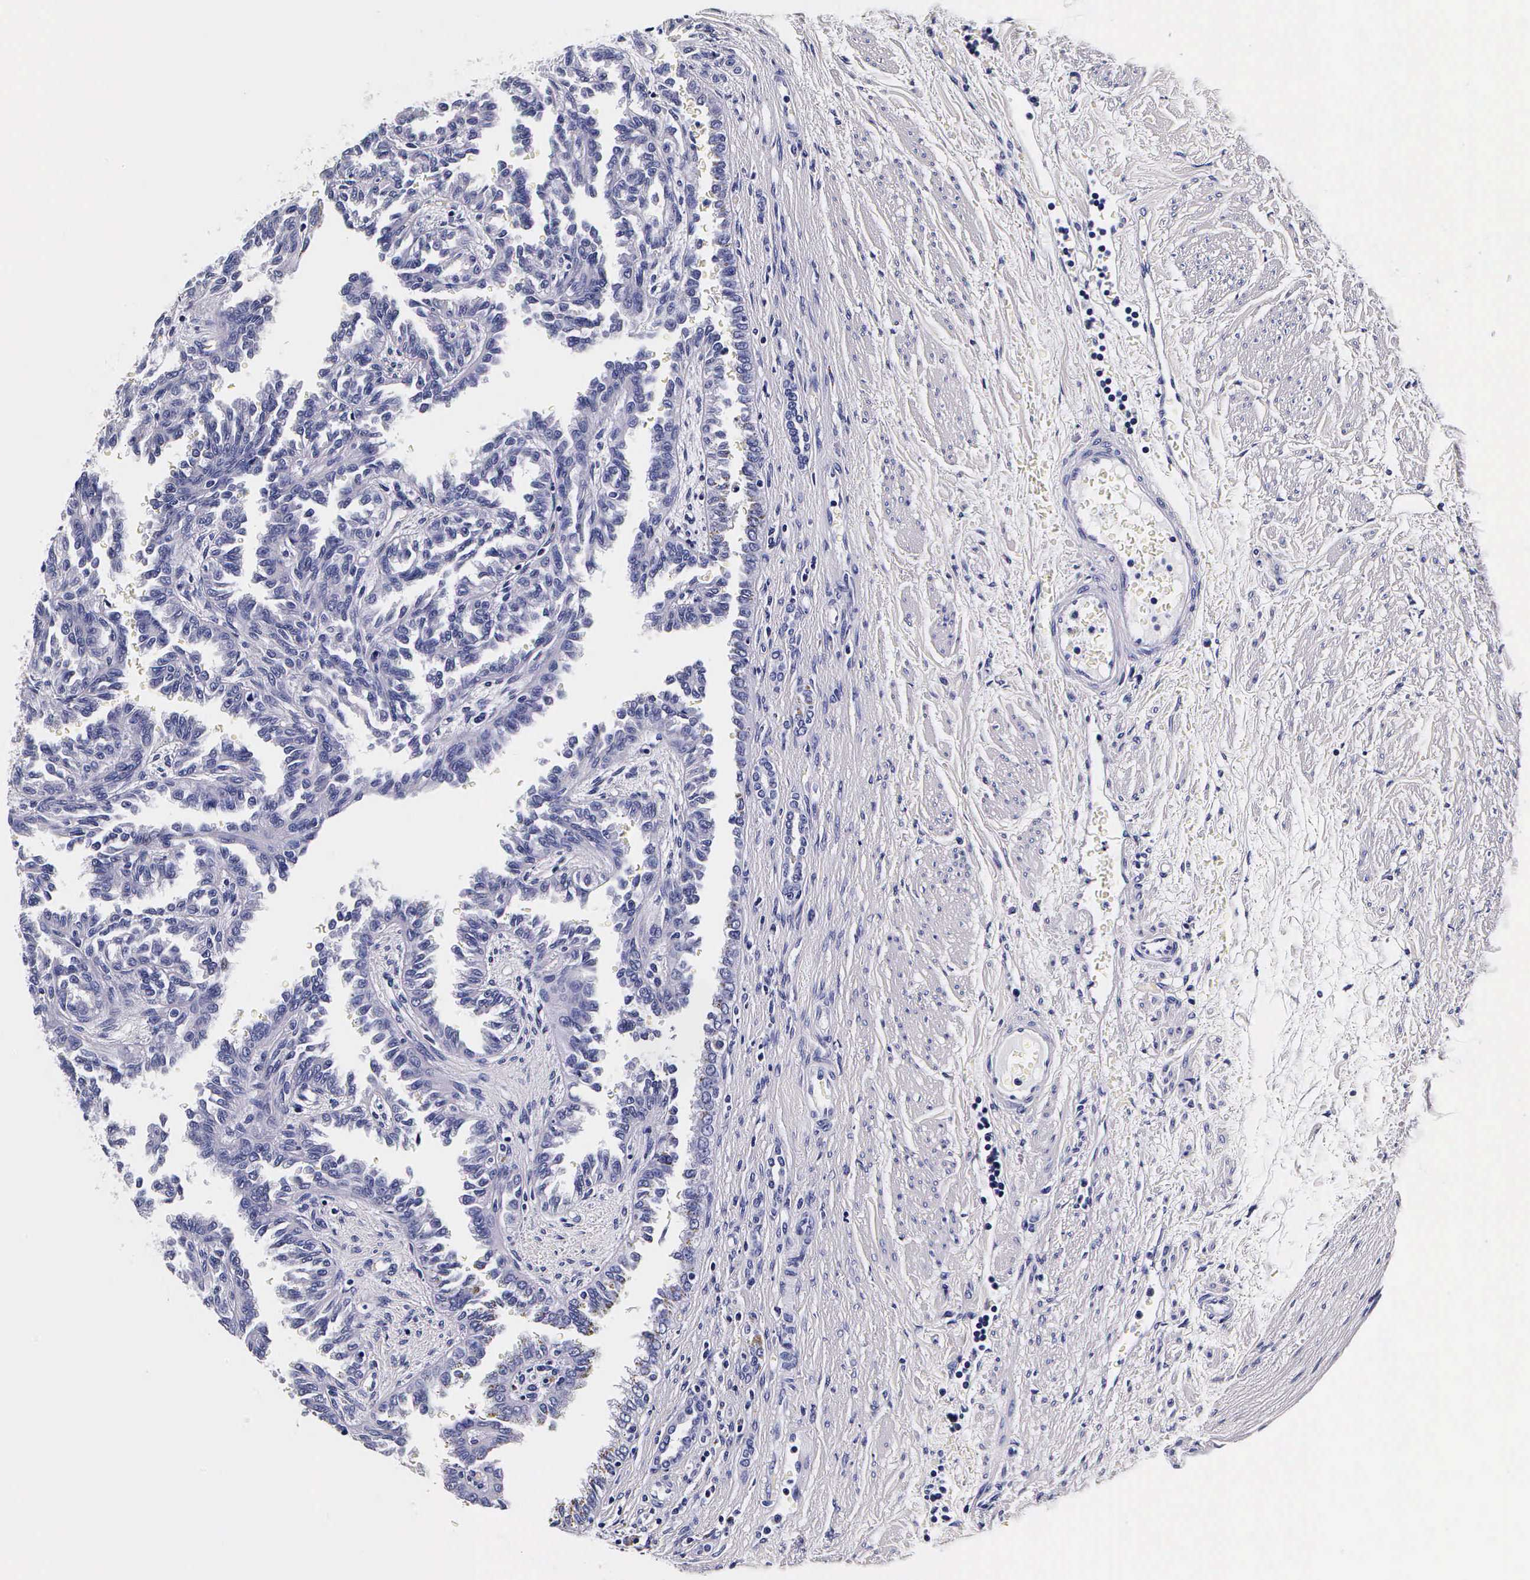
{"staining": {"intensity": "negative", "quantity": "none", "location": "none"}, "tissue": "renal cancer", "cell_type": "Tumor cells", "image_type": "cancer", "snomed": [{"axis": "morphology", "description": "Inflammation, NOS"}, {"axis": "morphology", "description": "Adenocarcinoma, NOS"}, {"axis": "topography", "description": "Kidney"}], "caption": "Tumor cells are negative for brown protein staining in renal adenocarcinoma. (DAB IHC with hematoxylin counter stain).", "gene": "IAPP", "patient": {"sex": "male", "age": 68}}